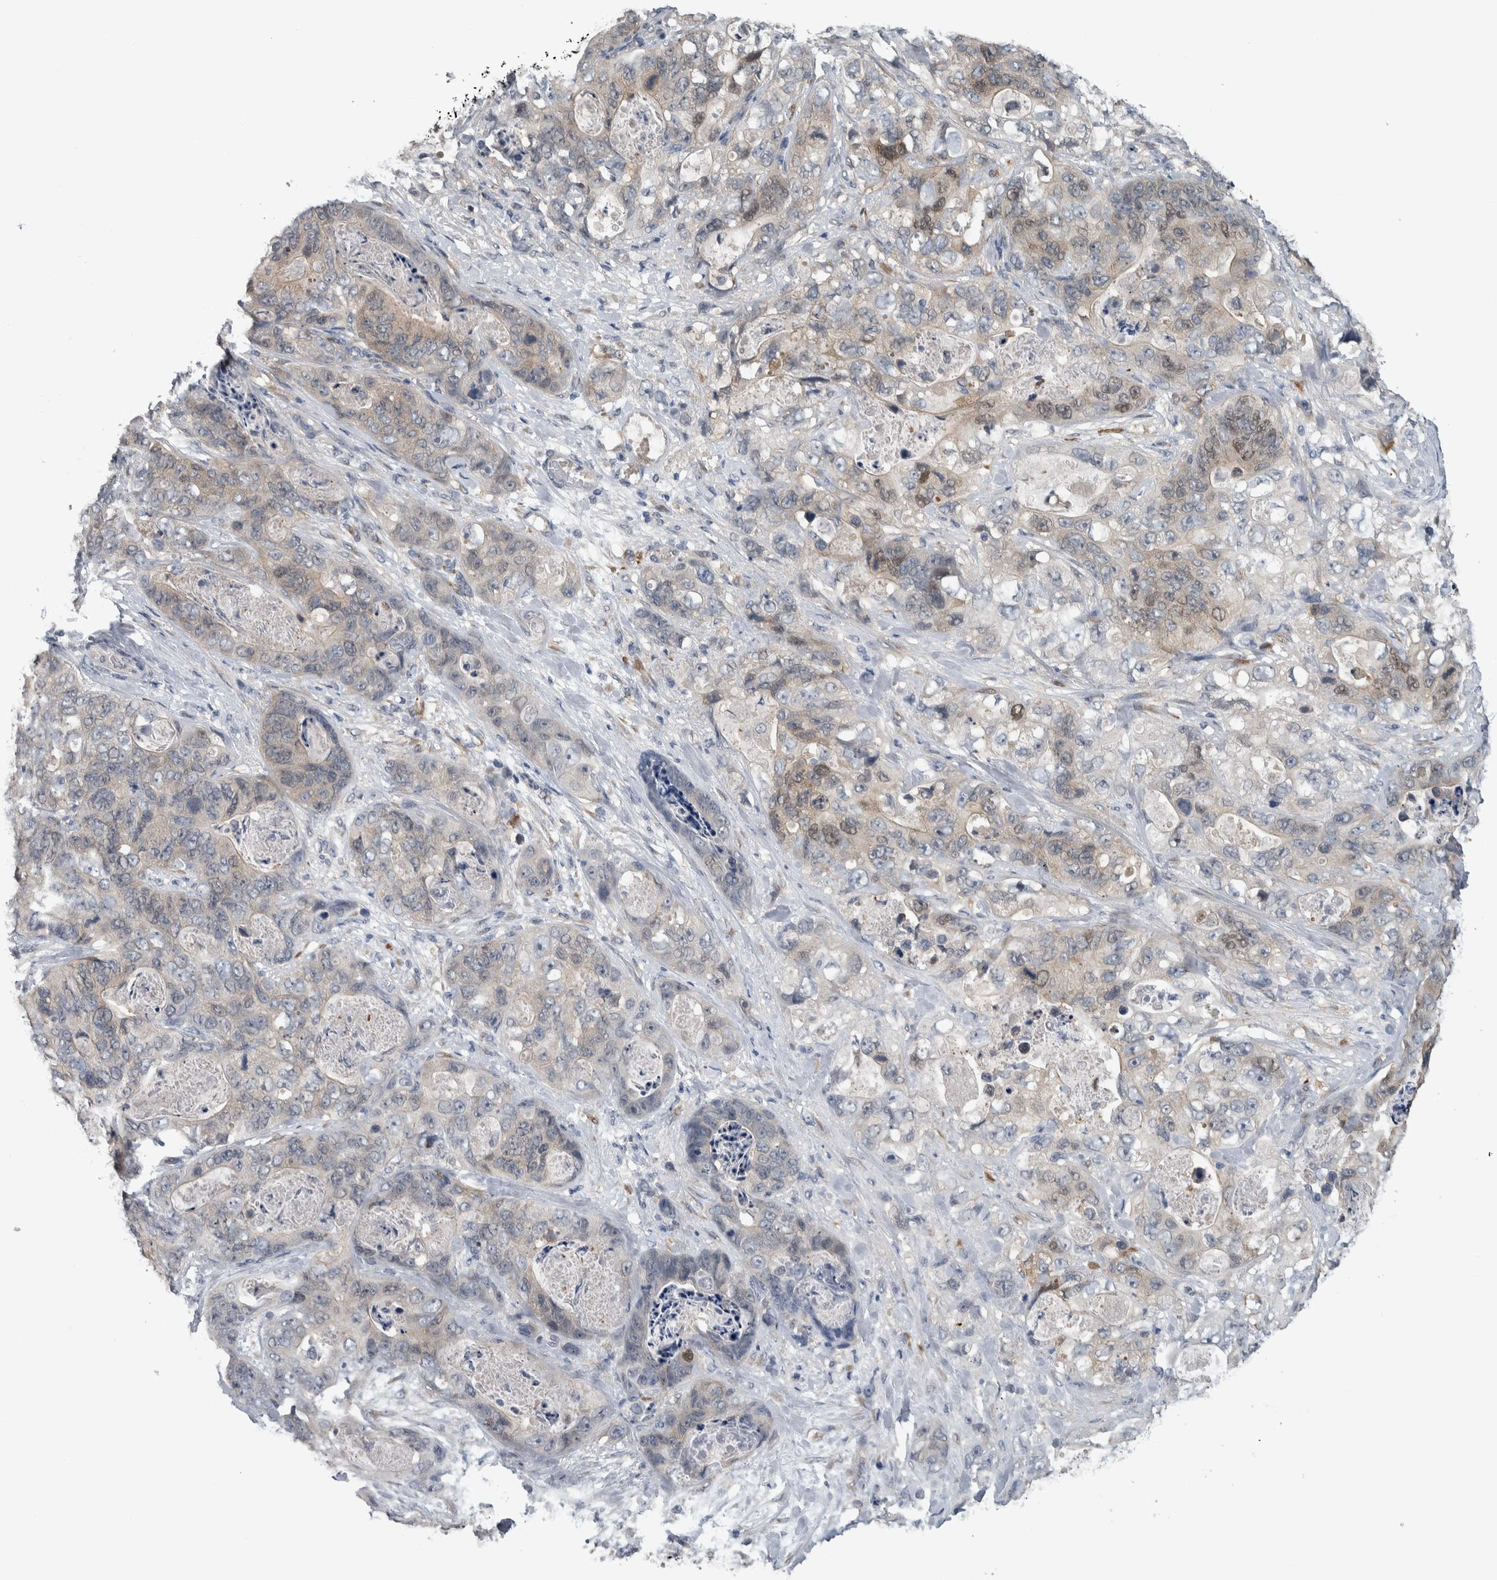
{"staining": {"intensity": "weak", "quantity": "<25%", "location": "cytoplasmic/membranous,nuclear"}, "tissue": "stomach cancer", "cell_type": "Tumor cells", "image_type": "cancer", "snomed": [{"axis": "morphology", "description": "Normal tissue, NOS"}, {"axis": "morphology", "description": "Adenocarcinoma, NOS"}, {"axis": "topography", "description": "Stomach"}], "caption": "Tumor cells show no significant positivity in stomach adenocarcinoma.", "gene": "COL14A1", "patient": {"sex": "female", "age": 89}}